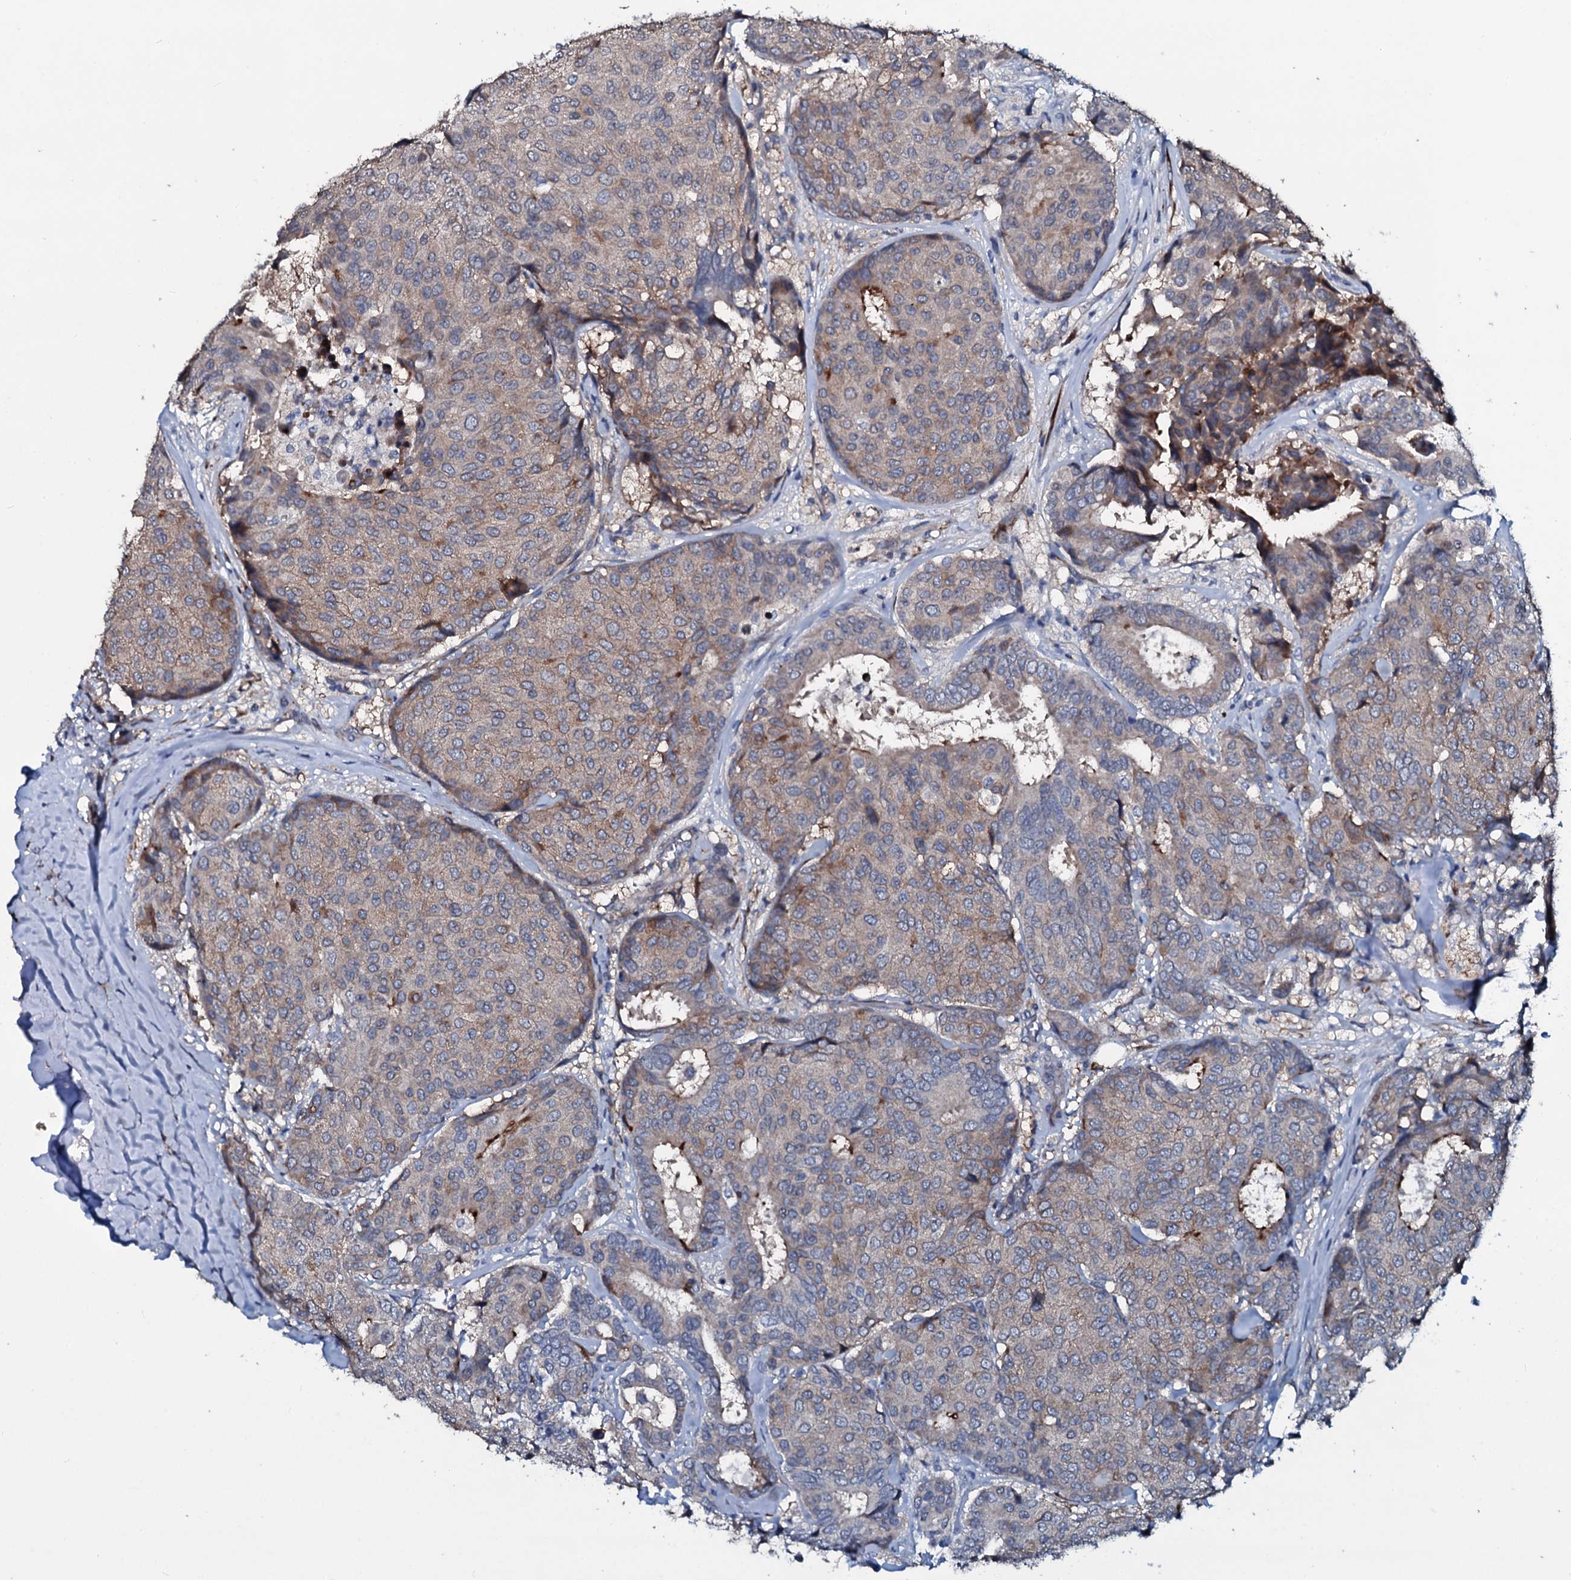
{"staining": {"intensity": "moderate", "quantity": "25%-75%", "location": "cytoplasmic/membranous"}, "tissue": "breast cancer", "cell_type": "Tumor cells", "image_type": "cancer", "snomed": [{"axis": "morphology", "description": "Duct carcinoma"}, {"axis": "topography", "description": "Breast"}], "caption": "Immunohistochemistry staining of breast cancer (intraductal carcinoma), which reveals medium levels of moderate cytoplasmic/membranous positivity in about 25%-75% of tumor cells indicating moderate cytoplasmic/membranous protein positivity. The staining was performed using DAB (brown) for protein detection and nuclei were counterstained in hematoxylin (blue).", "gene": "IL12B", "patient": {"sex": "female", "age": 75}}